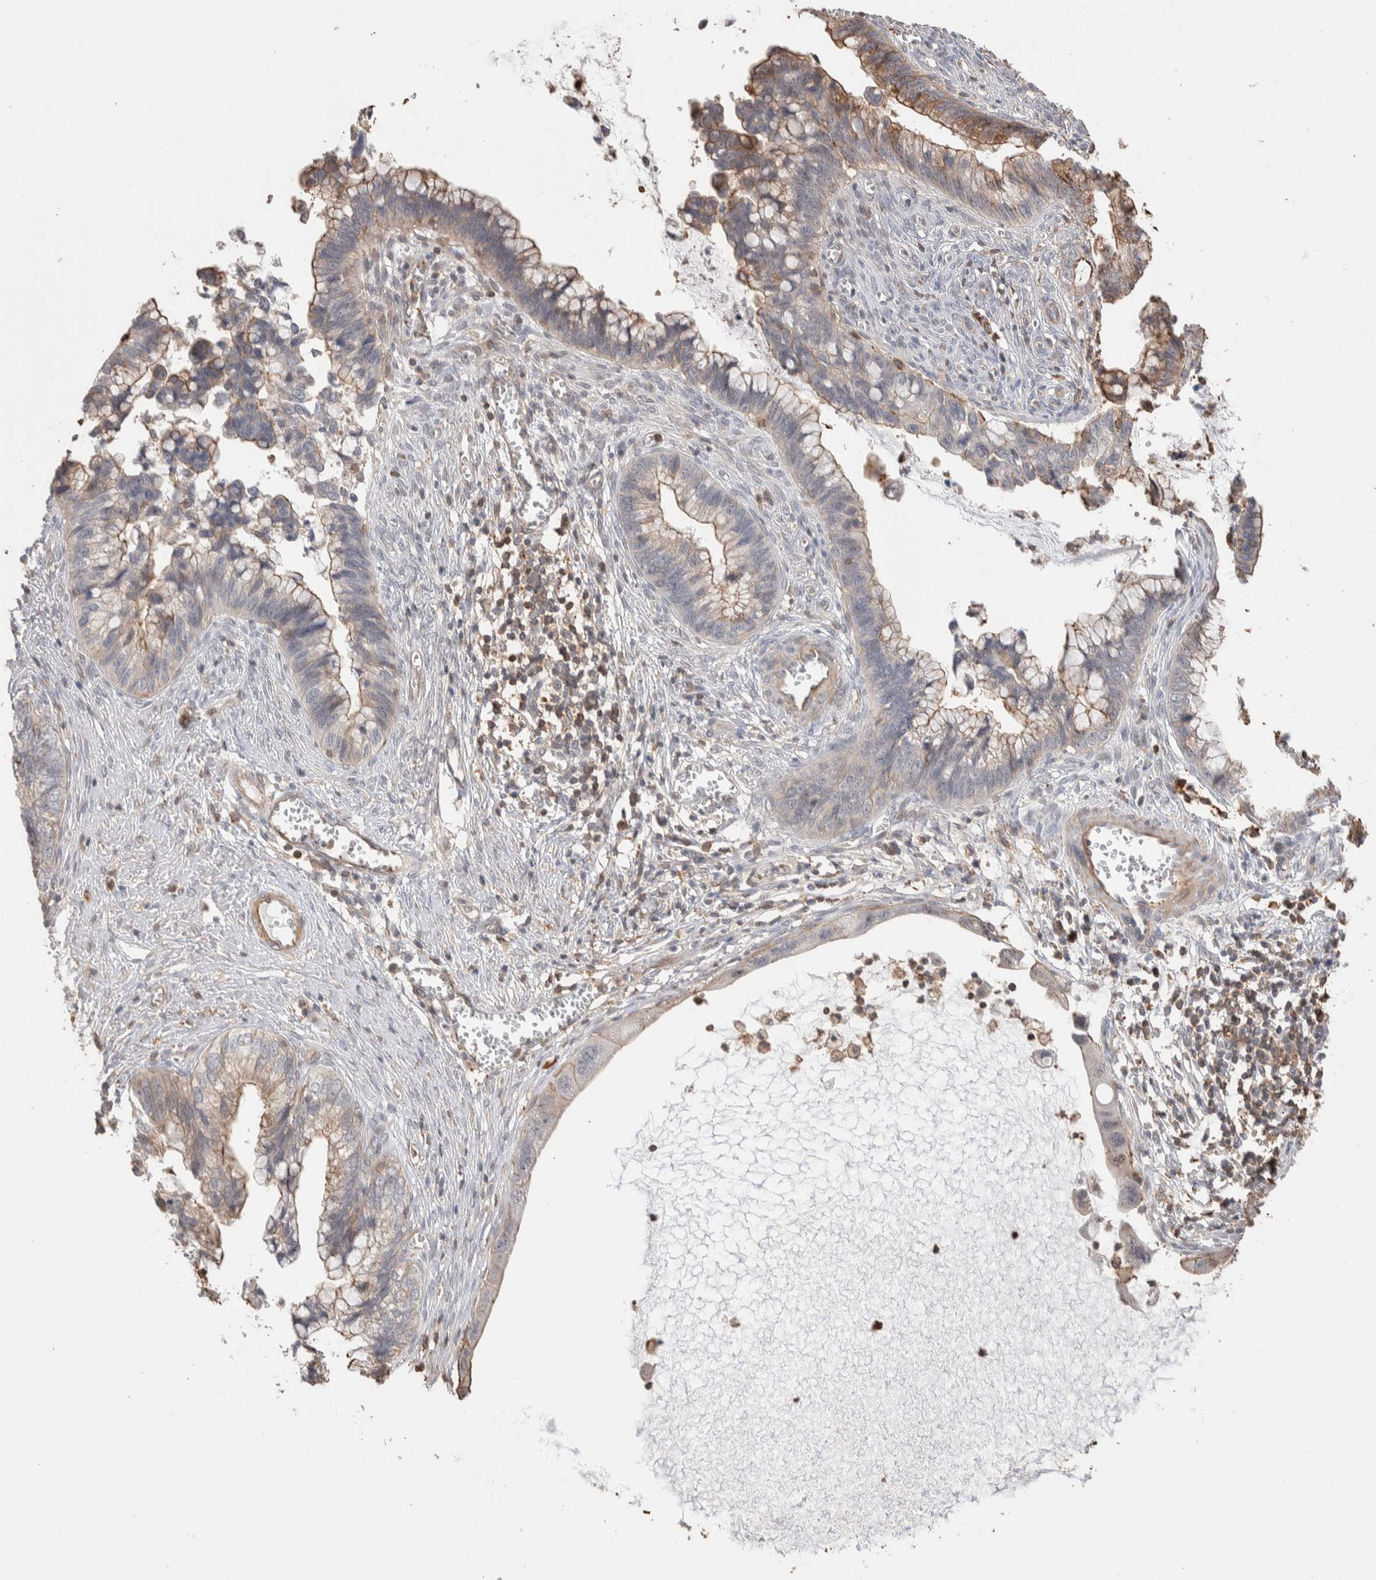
{"staining": {"intensity": "moderate", "quantity": "<25%", "location": "cytoplasmic/membranous"}, "tissue": "cervical cancer", "cell_type": "Tumor cells", "image_type": "cancer", "snomed": [{"axis": "morphology", "description": "Adenocarcinoma, NOS"}, {"axis": "topography", "description": "Cervix"}], "caption": "High-power microscopy captured an immunohistochemistry (IHC) photomicrograph of cervical cancer (adenocarcinoma), revealing moderate cytoplasmic/membranous positivity in approximately <25% of tumor cells.", "gene": "ZNF704", "patient": {"sex": "female", "age": 44}}